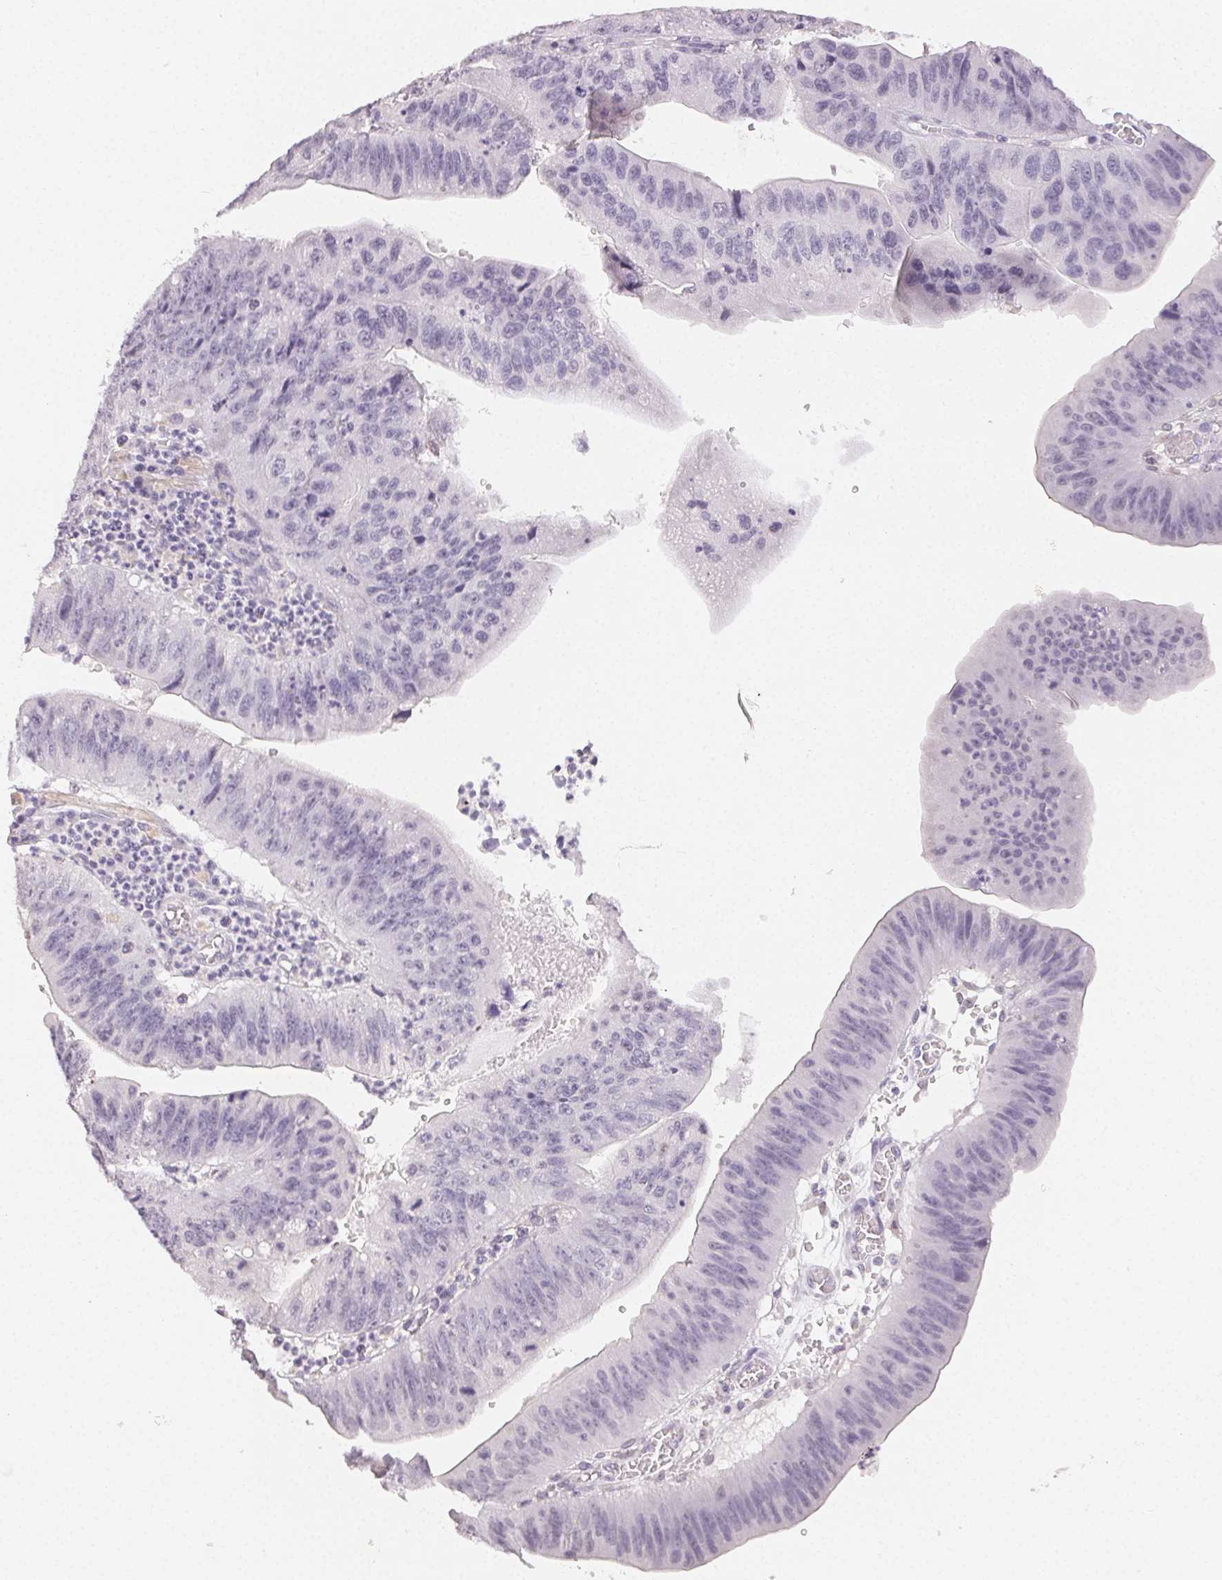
{"staining": {"intensity": "negative", "quantity": "none", "location": "none"}, "tissue": "stomach cancer", "cell_type": "Tumor cells", "image_type": "cancer", "snomed": [{"axis": "morphology", "description": "Adenocarcinoma, NOS"}, {"axis": "topography", "description": "Stomach"}], "caption": "IHC histopathology image of human stomach cancer stained for a protein (brown), which demonstrates no staining in tumor cells.", "gene": "TMEM174", "patient": {"sex": "male", "age": 59}}